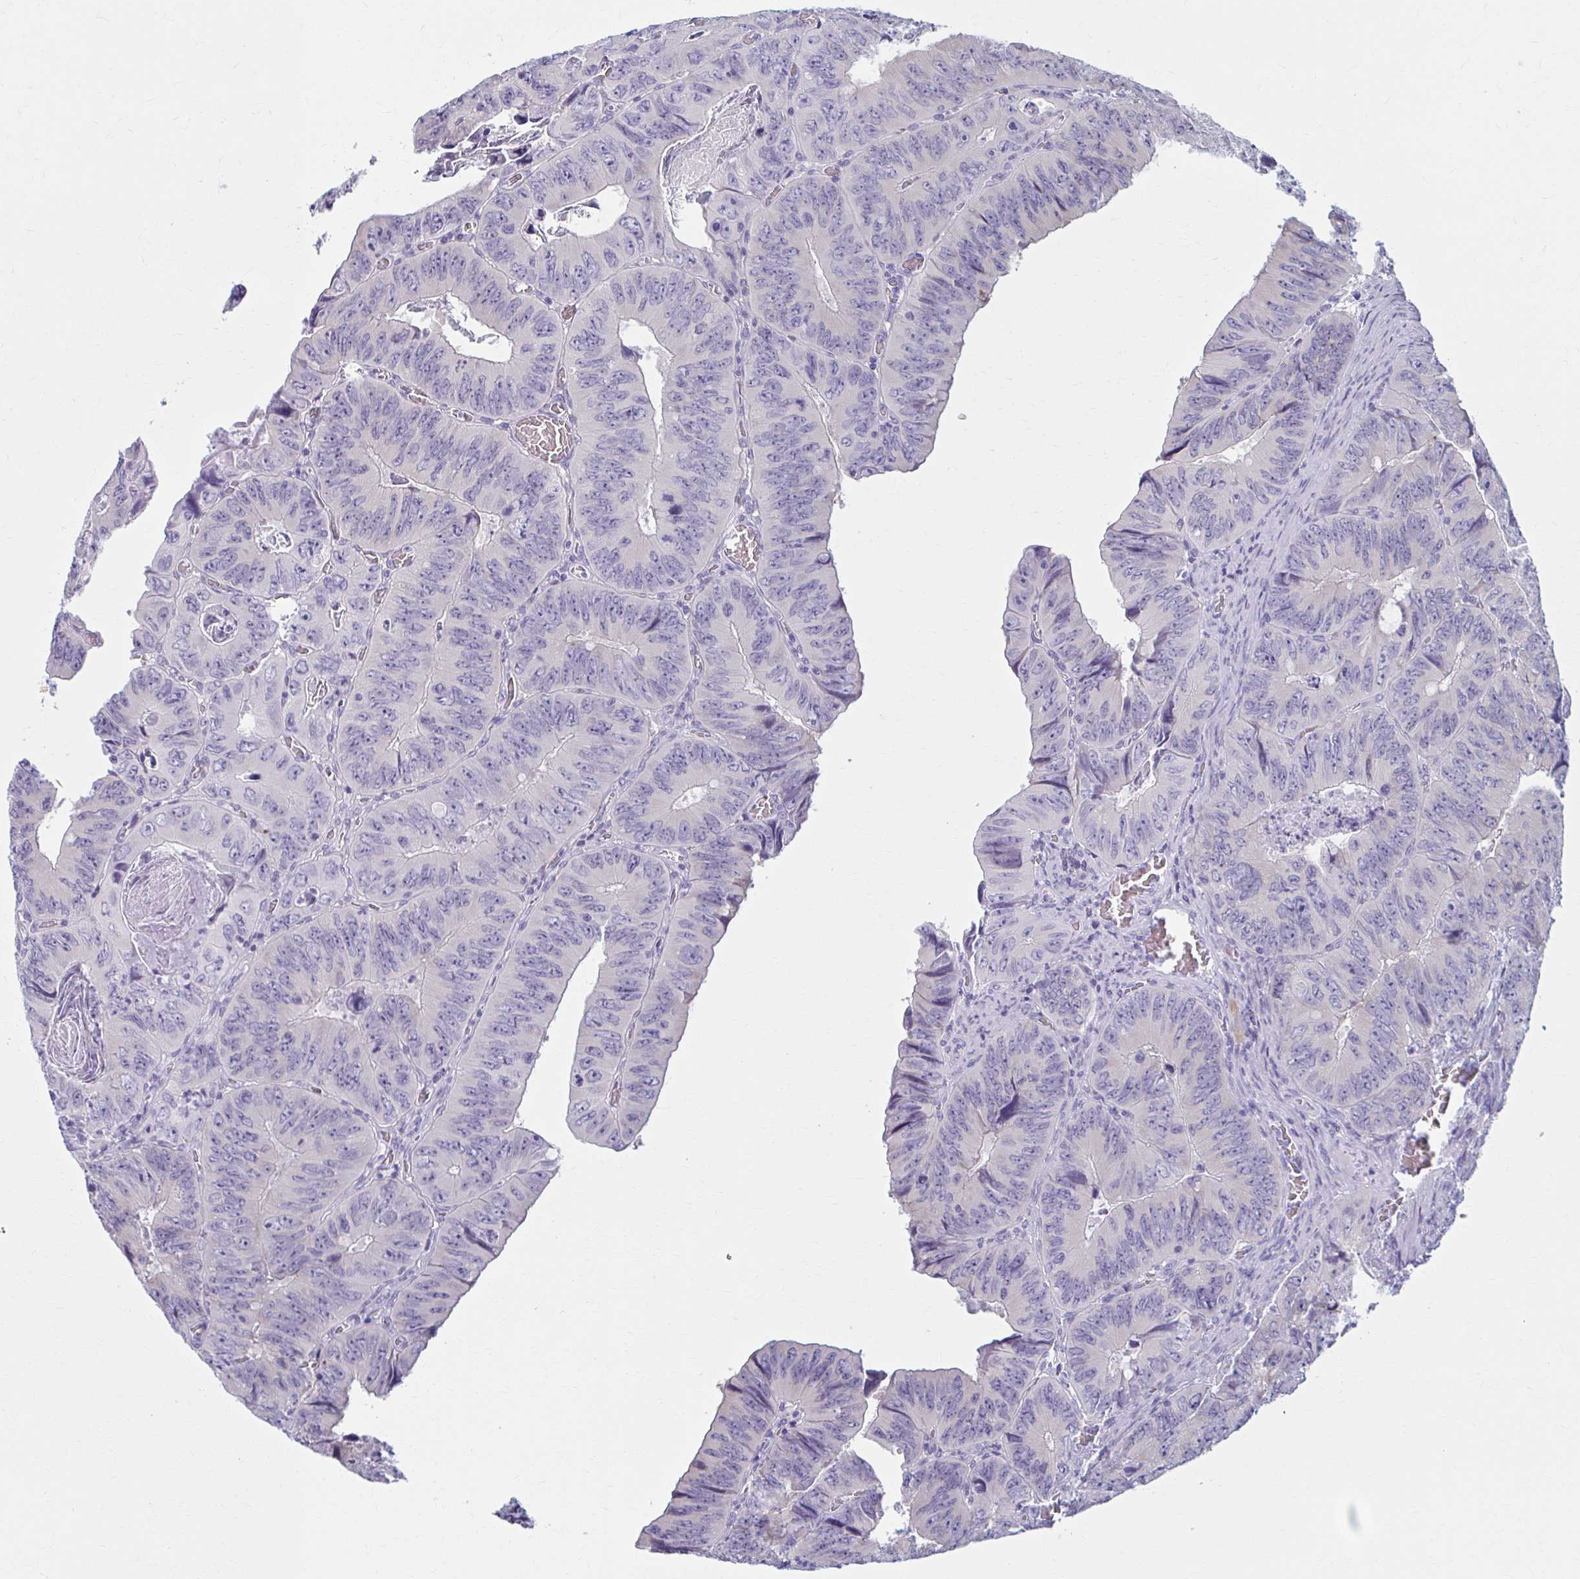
{"staining": {"intensity": "negative", "quantity": "none", "location": "none"}, "tissue": "colorectal cancer", "cell_type": "Tumor cells", "image_type": "cancer", "snomed": [{"axis": "morphology", "description": "Adenocarcinoma, NOS"}, {"axis": "topography", "description": "Colon"}], "caption": "There is no significant positivity in tumor cells of adenocarcinoma (colorectal). Brightfield microscopy of immunohistochemistry stained with DAB (3,3'-diaminobenzidine) (brown) and hematoxylin (blue), captured at high magnification.", "gene": "PRKRA", "patient": {"sex": "female", "age": 84}}